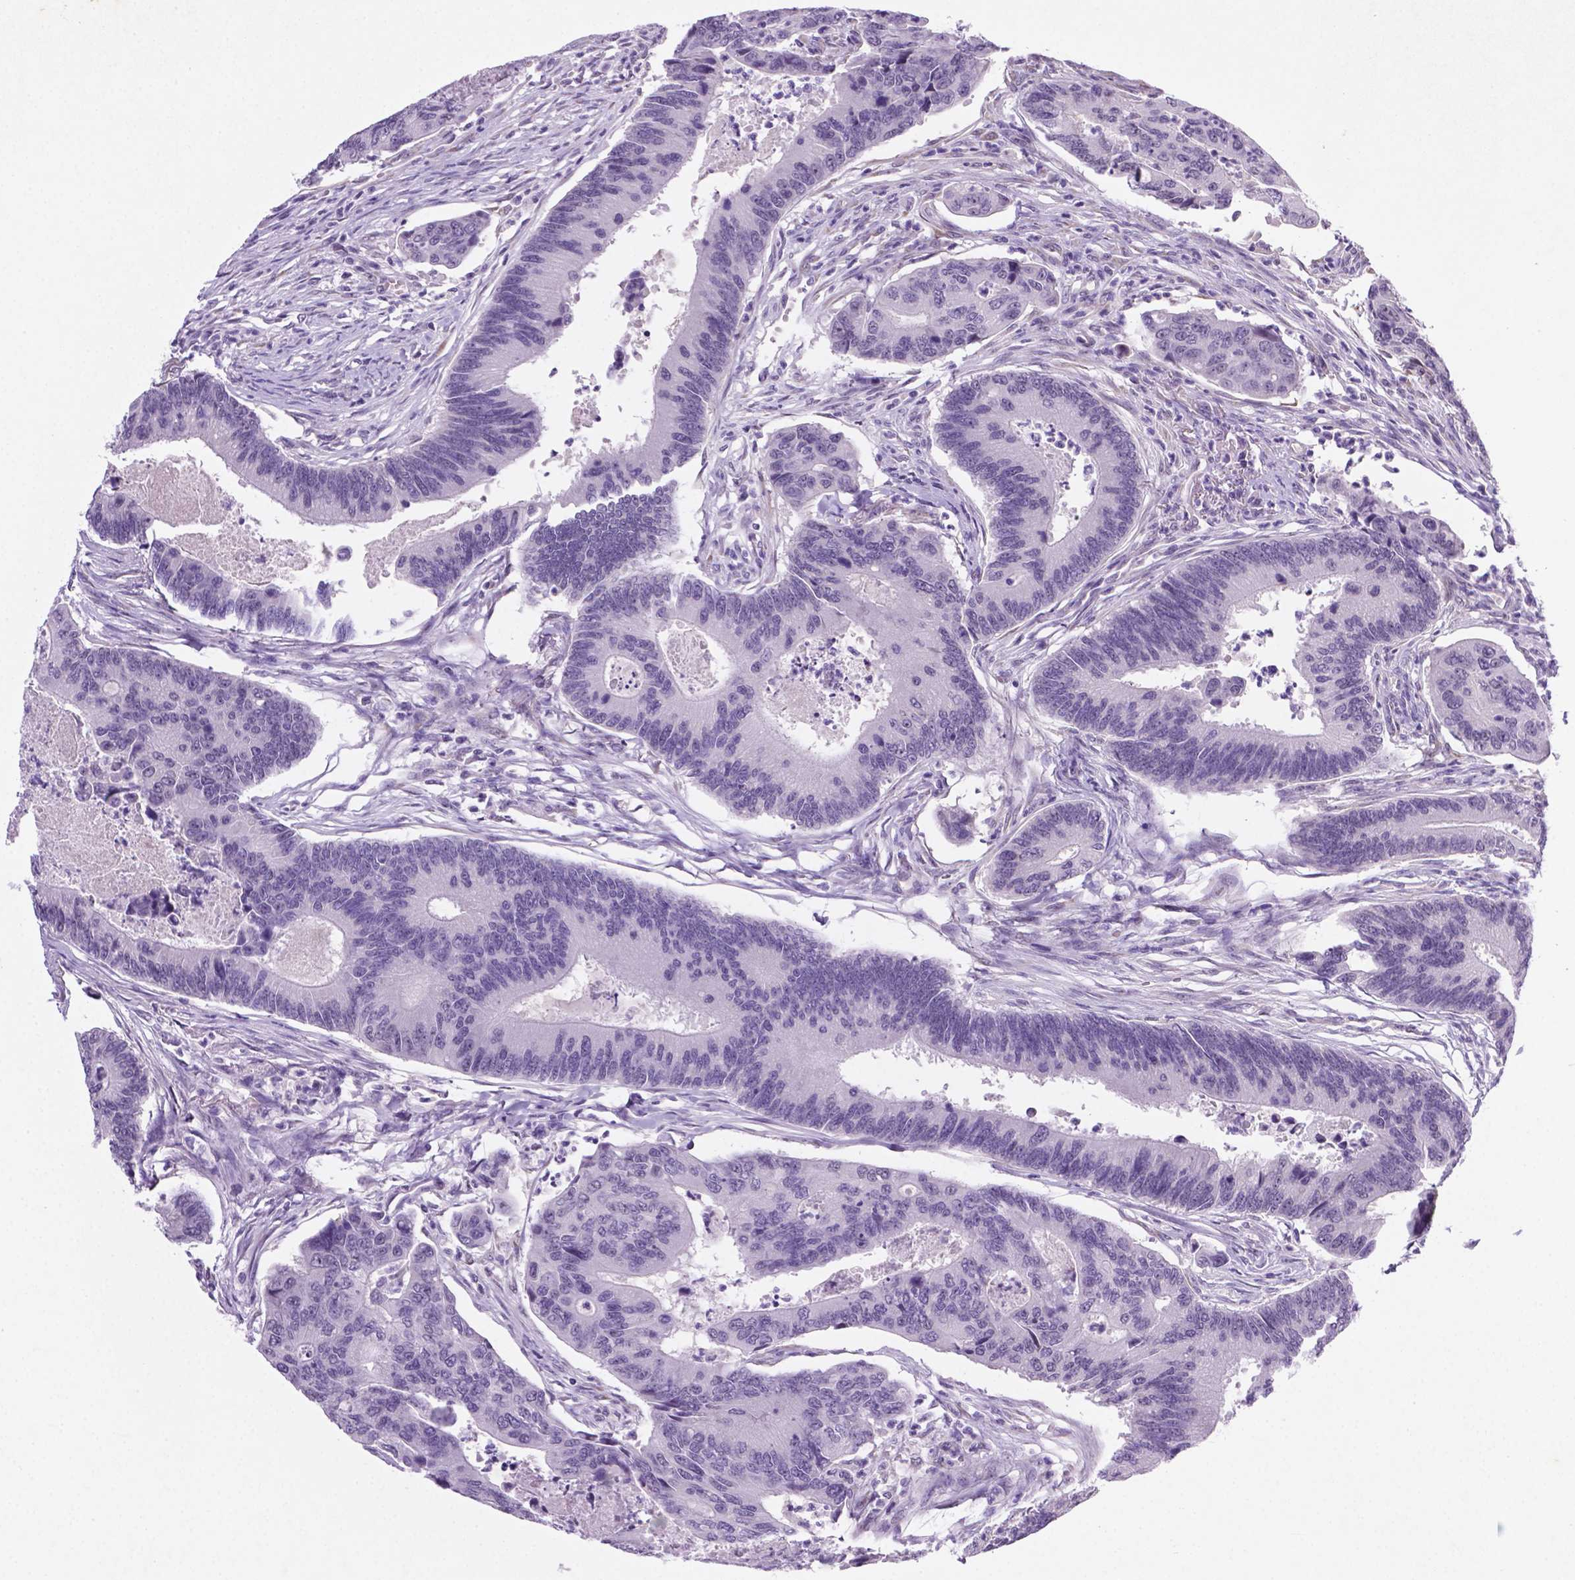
{"staining": {"intensity": "negative", "quantity": "none", "location": "none"}, "tissue": "colorectal cancer", "cell_type": "Tumor cells", "image_type": "cancer", "snomed": [{"axis": "morphology", "description": "Adenocarcinoma, NOS"}, {"axis": "topography", "description": "Colon"}], "caption": "Human colorectal cancer (adenocarcinoma) stained for a protein using IHC displays no staining in tumor cells.", "gene": "C18orf21", "patient": {"sex": "female", "age": 67}}